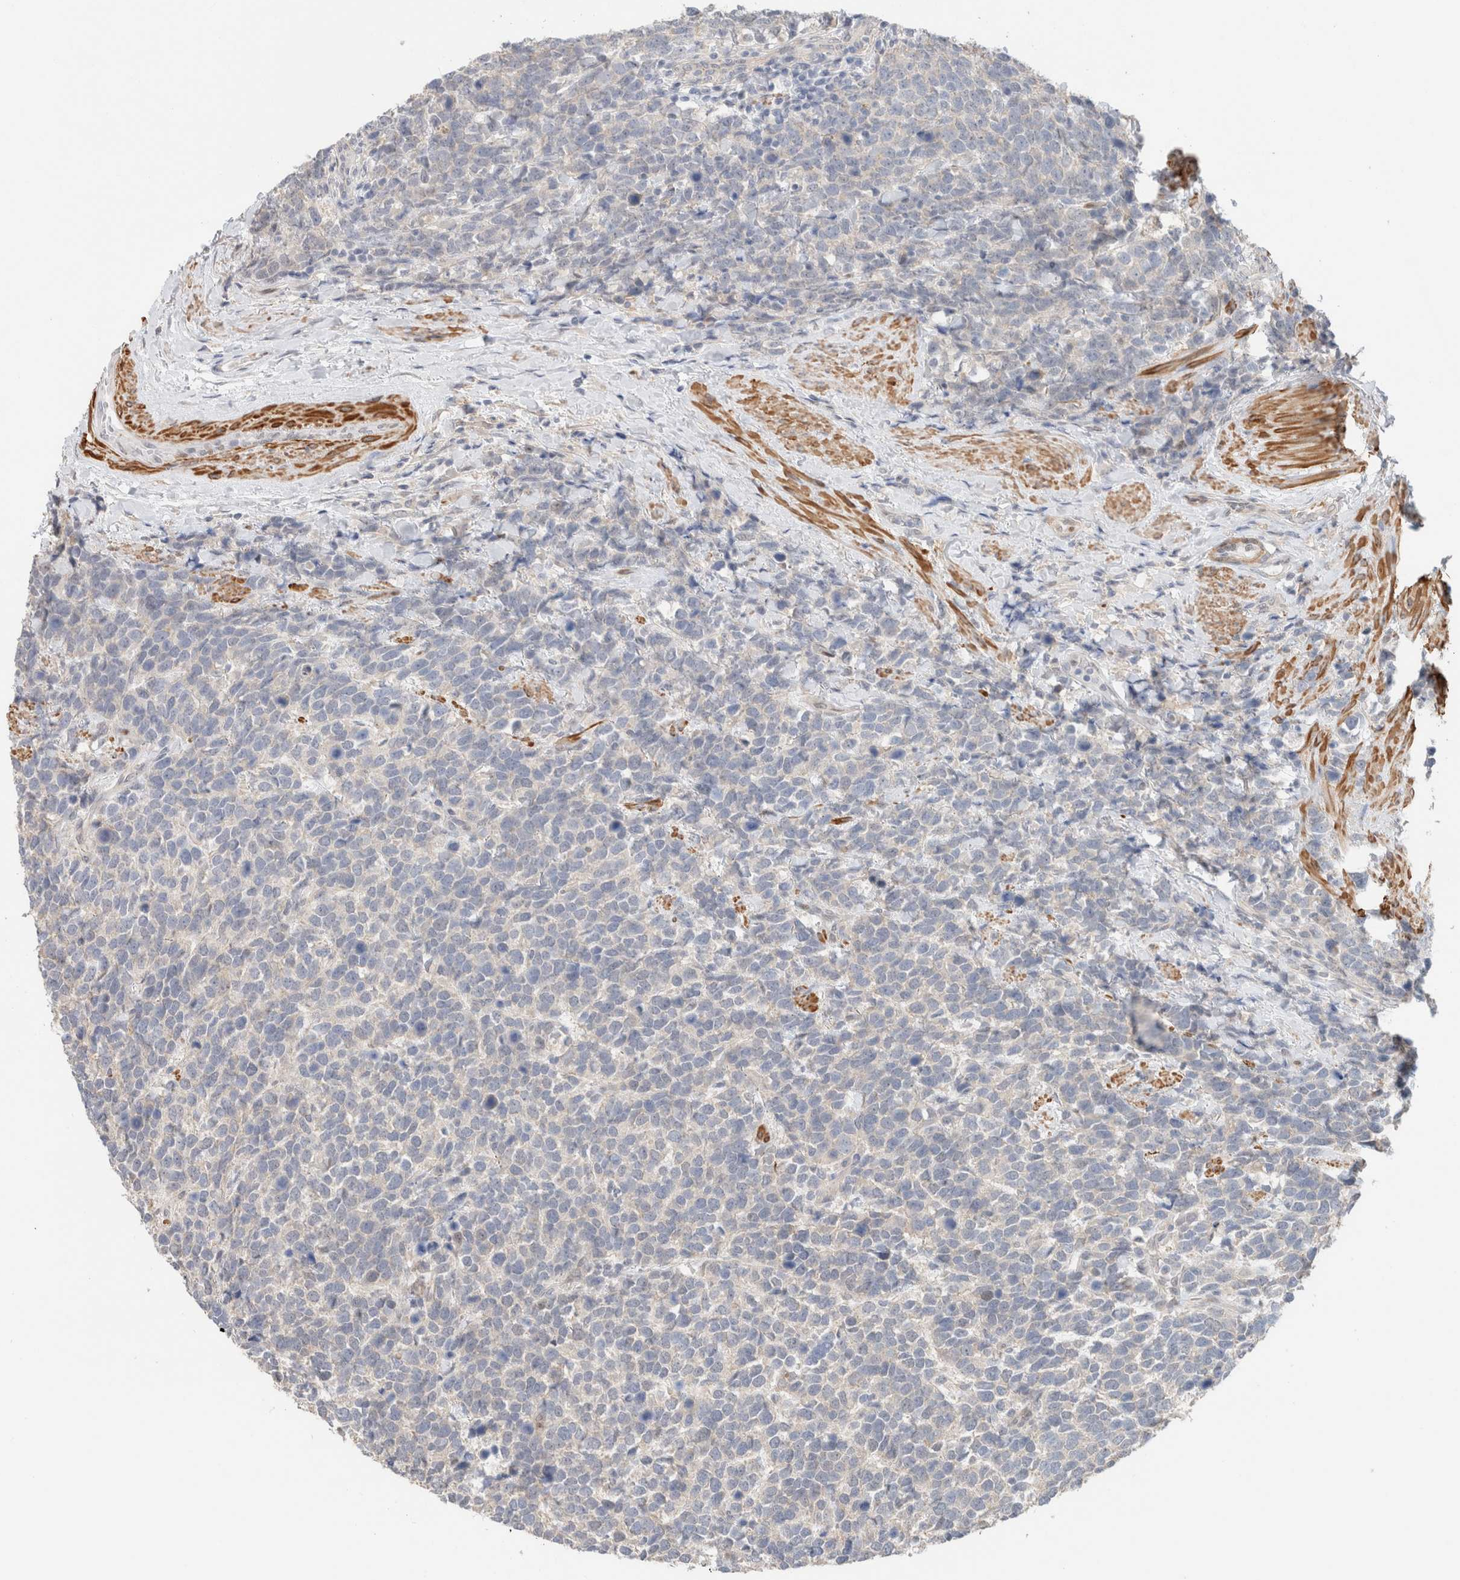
{"staining": {"intensity": "negative", "quantity": "none", "location": "none"}, "tissue": "urothelial cancer", "cell_type": "Tumor cells", "image_type": "cancer", "snomed": [{"axis": "morphology", "description": "Urothelial carcinoma, High grade"}, {"axis": "topography", "description": "Urinary bladder"}], "caption": "DAB (3,3'-diaminobenzidine) immunohistochemical staining of high-grade urothelial carcinoma shows no significant expression in tumor cells. (DAB (3,3'-diaminobenzidine) immunohistochemistry (IHC) visualized using brightfield microscopy, high magnification).", "gene": "ID3", "patient": {"sex": "female", "age": 82}}